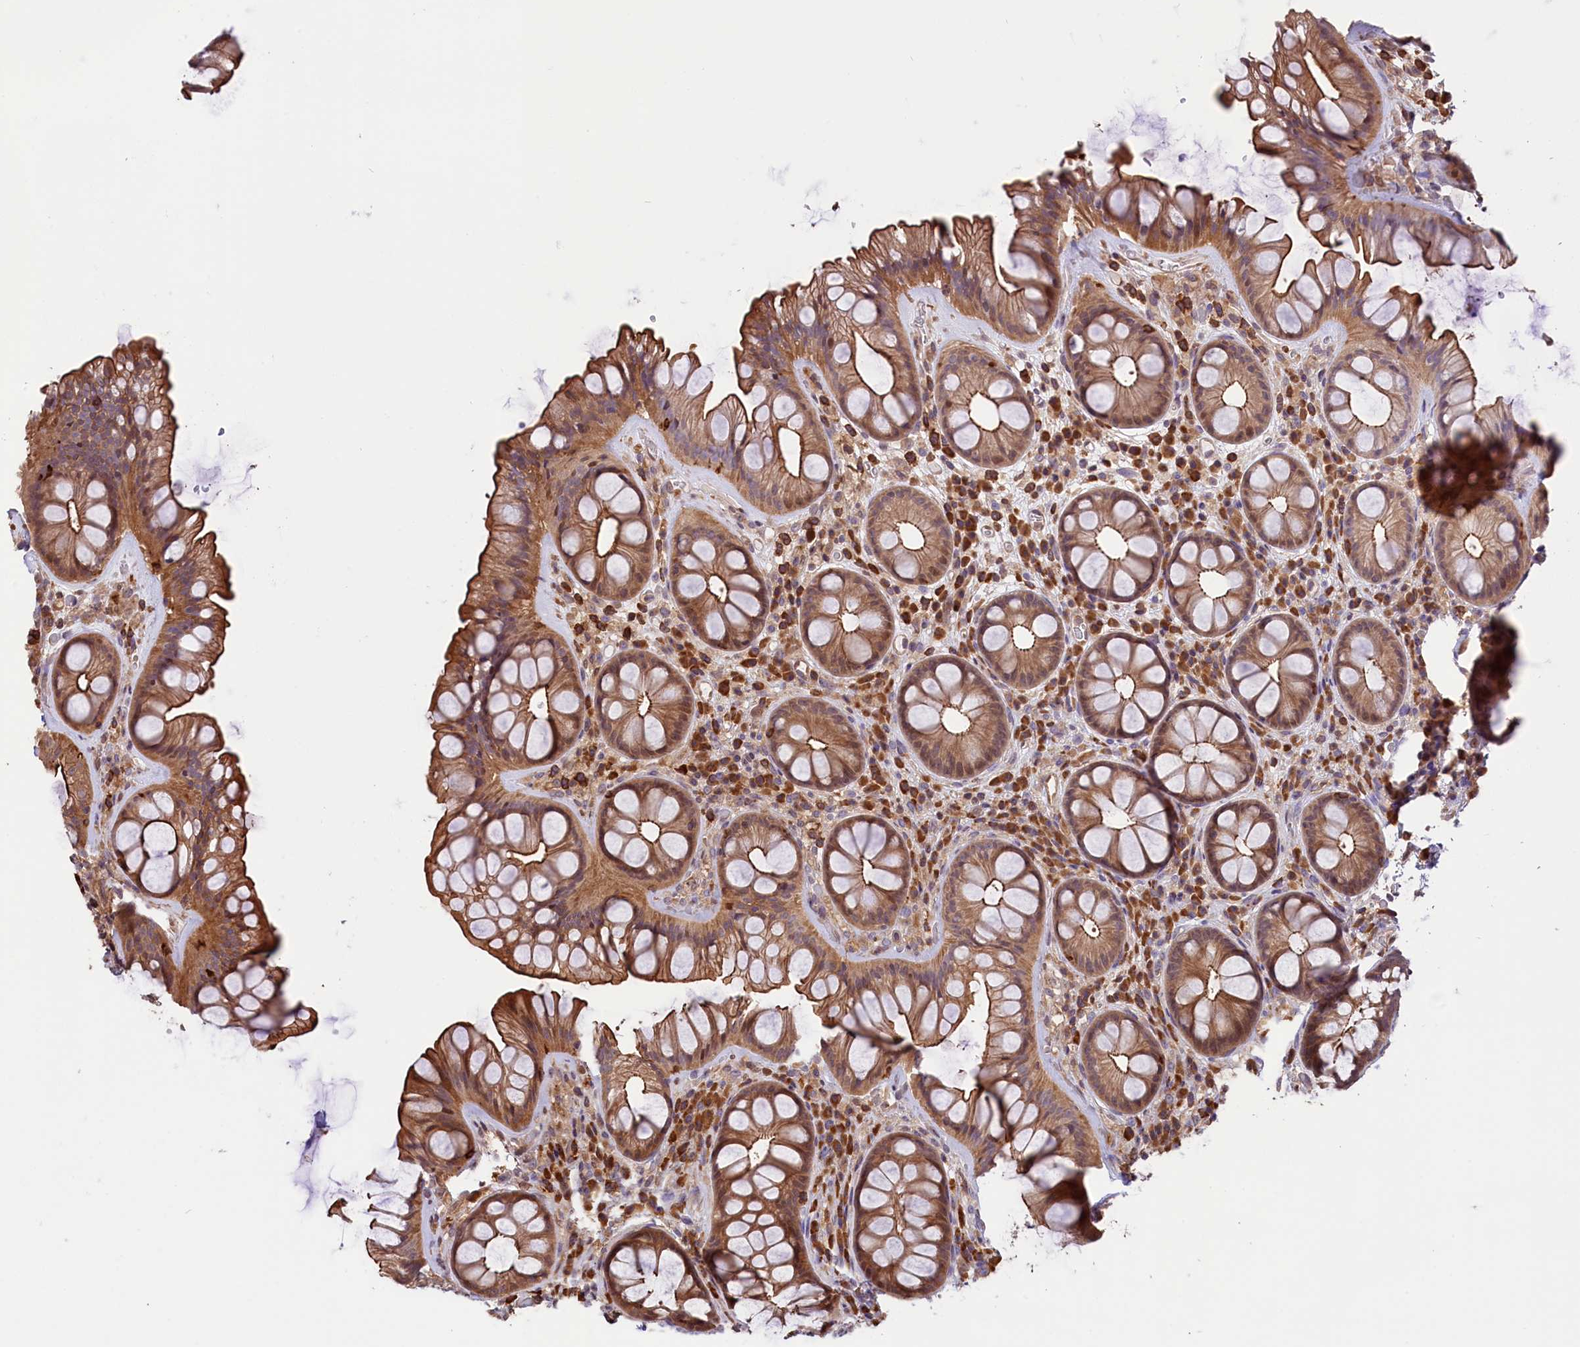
{"staining": {"intensity": "strong", "quantity": ">75%", "location": "cytoplasmic/membranous"}, "tissue": "rectum", "cell_type": "Glandular cells", "image_type": "normal", "snomed": [{"axis": "morphology", "description": "Normal tissue, NOS"}, {"axis": "topography", "description": "Rectum"}], "caption": "Brown immunohistochemical staining in normal human rectum demonstrates strong cytoplasmic/membranous positivity in approximately >75% of glandular cells.", "gene": "RIC8A", "patient": {"sex": "male", "age": 74}}